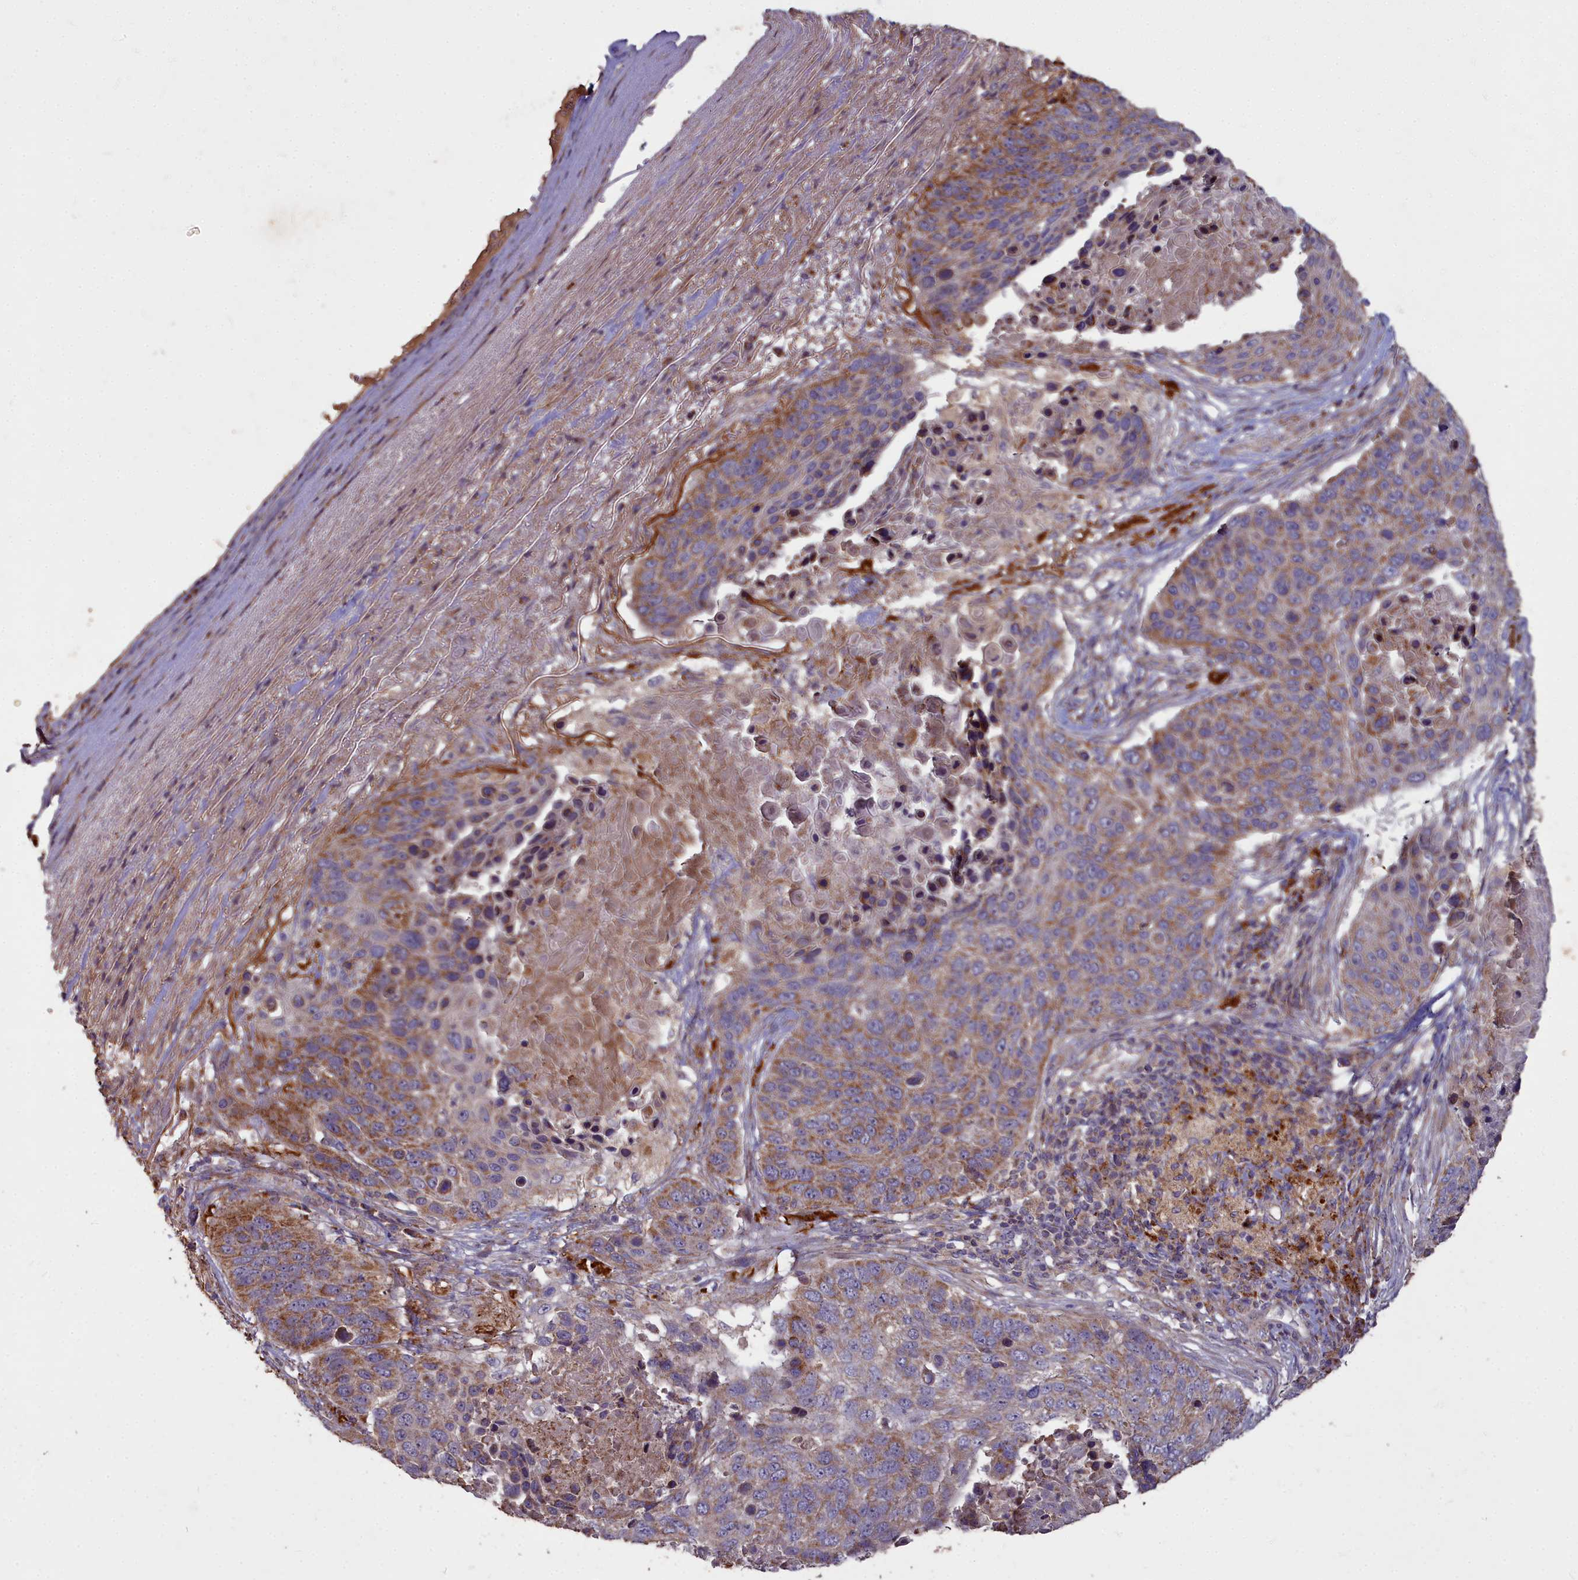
{"staining": {"intensity": "moderate", "quantity": ">75%", "location": "cytoplasmic/membranous"}, "tissue": "lung cancer", "cell_type": "Tumor cells", "image_type": "cancer", "snomed": [{"axis": "morphology", "description": "Normal tissue, NOS"}, {"axis": "morphology", "description": "Squamous cell carcinoma, NOS"}, {"axis": "topography", "description": "Lymph node"}, {"axis": "topography", "description": "Lung"}], "caption": "Immunohistochemistry (IHC) micrograph of lung cancer stained for a protein (brown), which shows medium levels of moderate cytoplasmic/membranous expression in approximately >75% of tumor cells.", "gene": "COX11", "patient": {"sex": "male", "age": 66}}